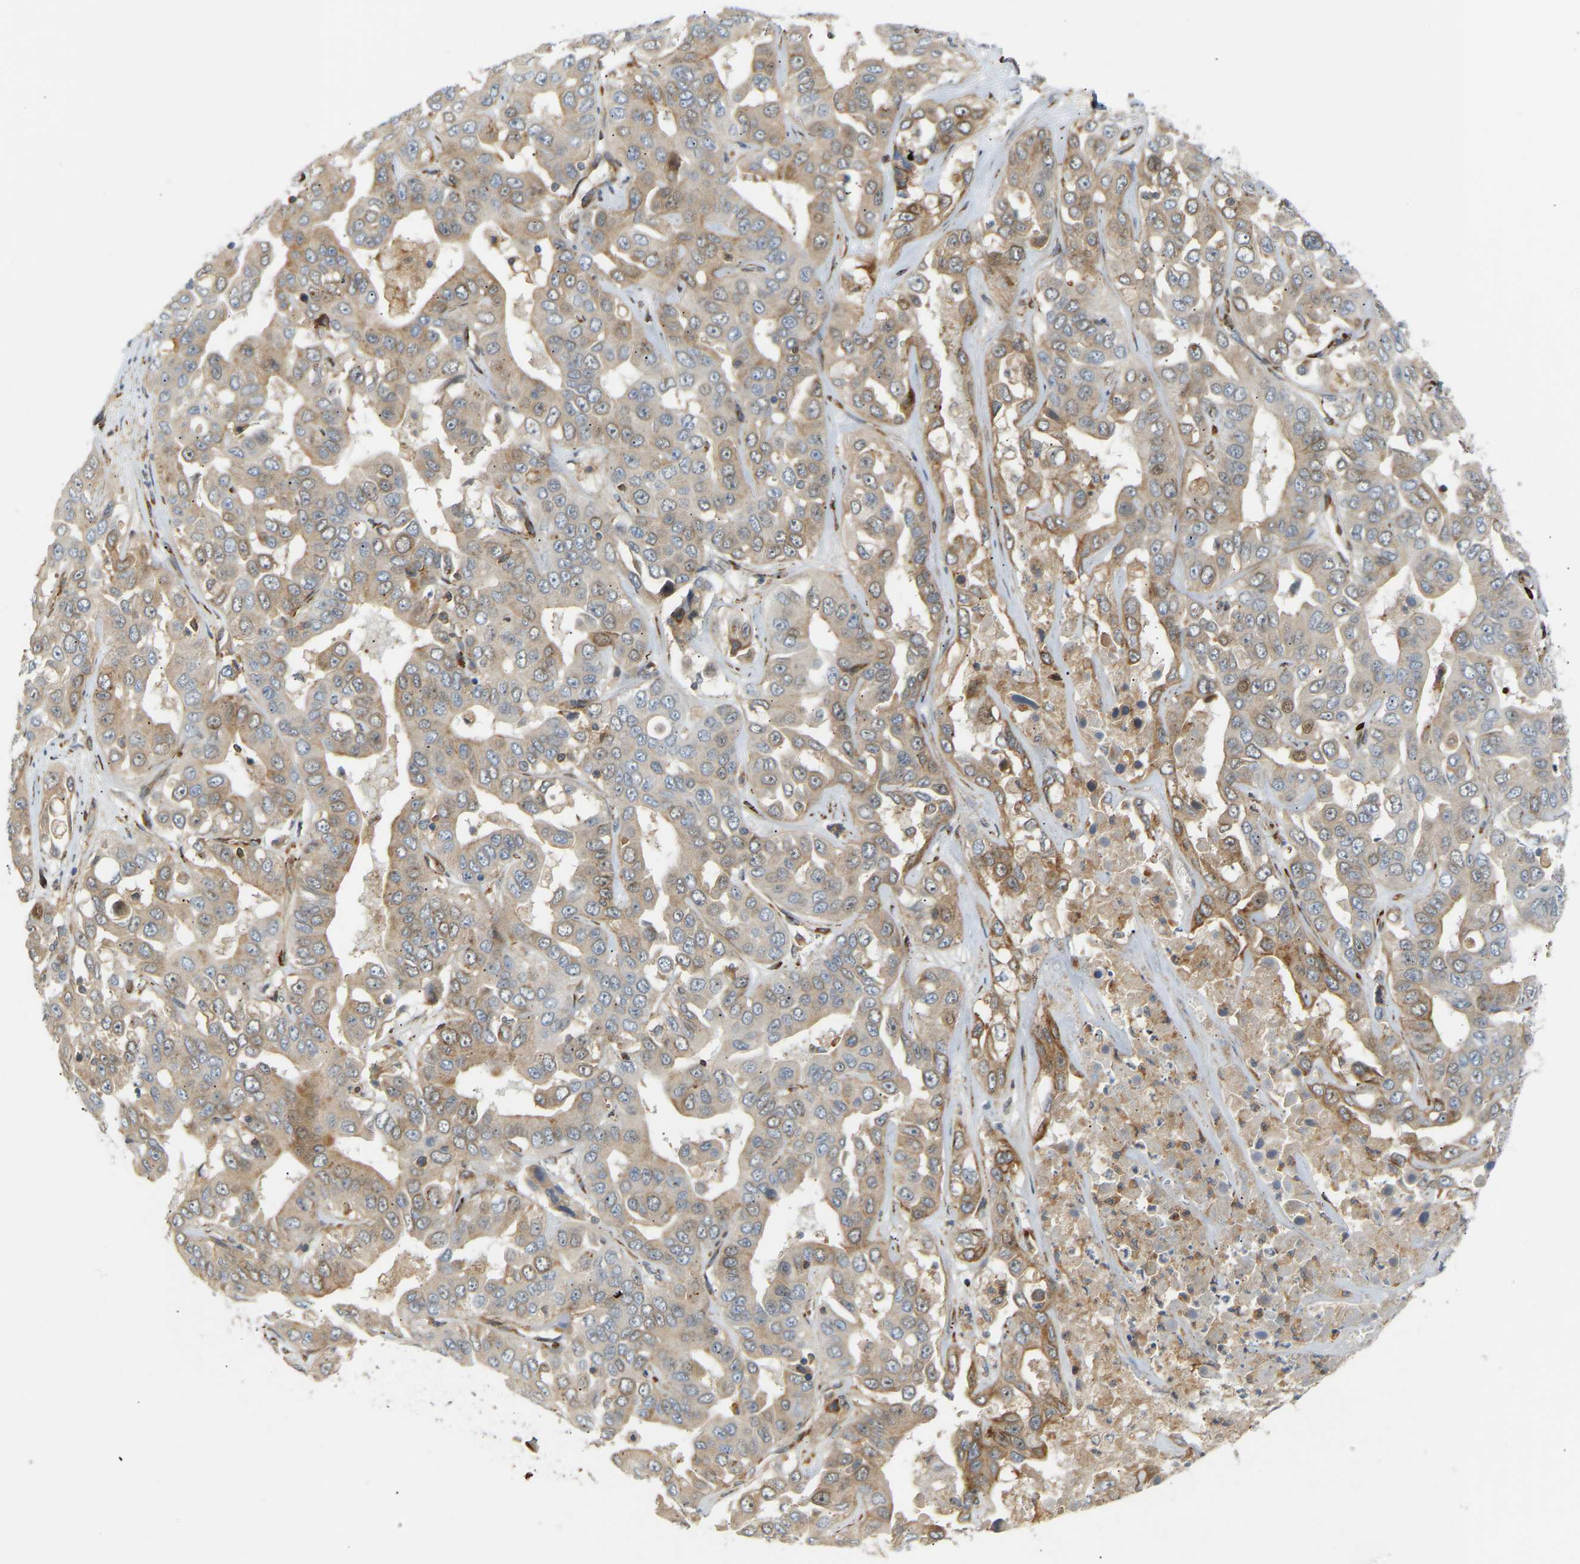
{"staining": {"intensity": "weak", "quantity": ">75%", "location": "cytoplasmic/membranous"}, "tissue": "liver cancer", "cell_type": "Tumor cells", "image_type": "cancer", "snomed": [{"axis": "morphology", "description": "Cholangiocarcinoma"}, {"axis": "topography", "description": "Liver"}], "caption": "Immunohistochemistry micrograph of human liver cancer (cholangiocarcinoma) stained for a protein (brown), which shows low levels of weak cytoplasmic/membranous staining in approximately >75% of tumor cells.", "gene": "PLCG2", "patient": {"sex": "female", "age": 52}}